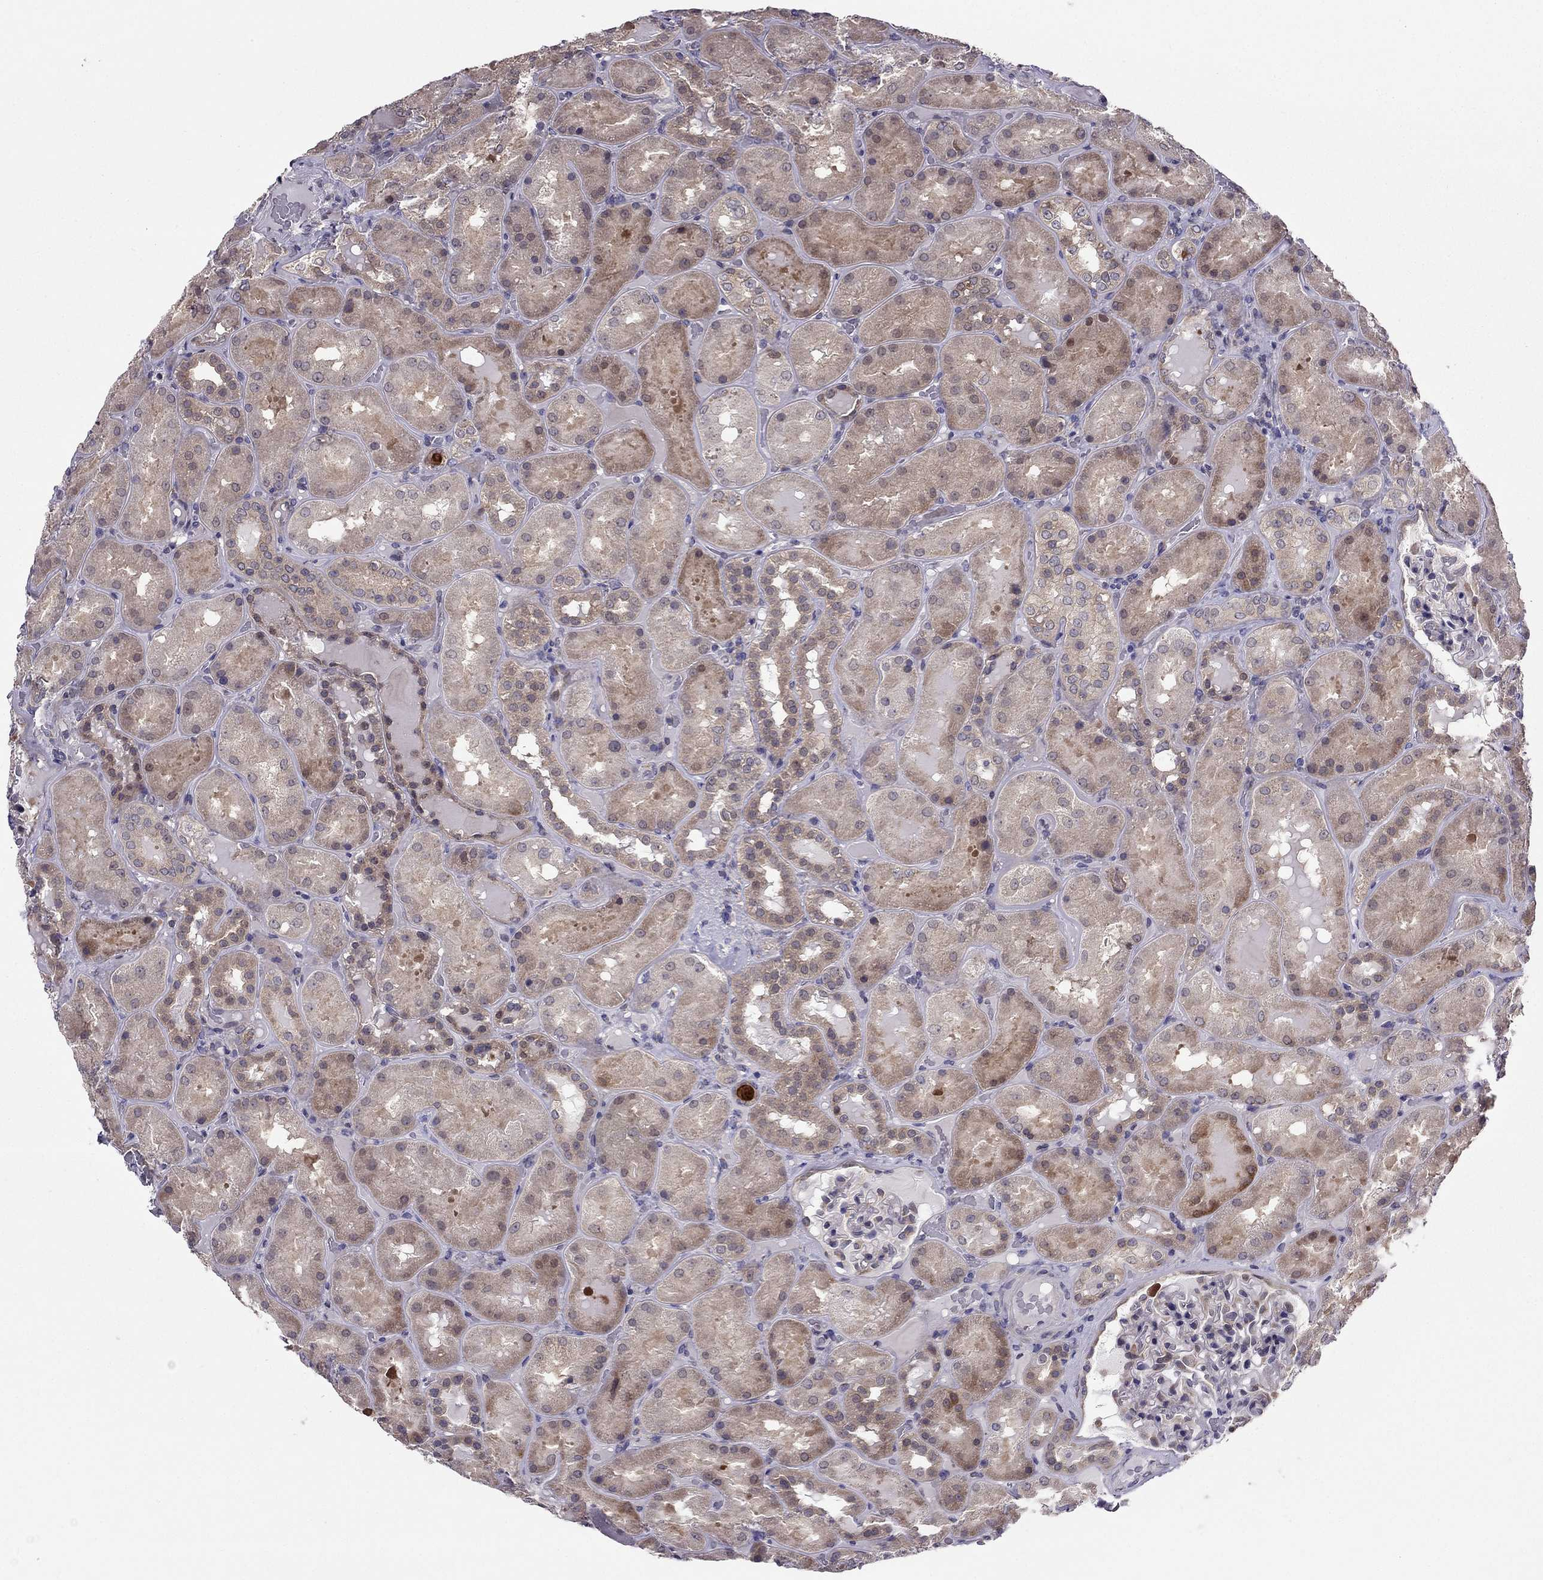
{"staining": {"intensity": "moderate", "quantity": "<25%", "location": "cytoplasmic/membranous"}, "tissue": "kidney", "cell_type": "Cells in glomeruli", "image_type": "normal", "snomed": [{"axis": "morphology", "description": "Normal tissue, NOS"}, {"axis": "topography", "description": "Kidney"}], "caption": "Protein staining of normal kidney demonstrates moderate cytoplasmic/membranous expression in about <25% of cells in glomeruli.", "gene": "ARHGEF28", "patient": {"sex": "male", "age": 73}}